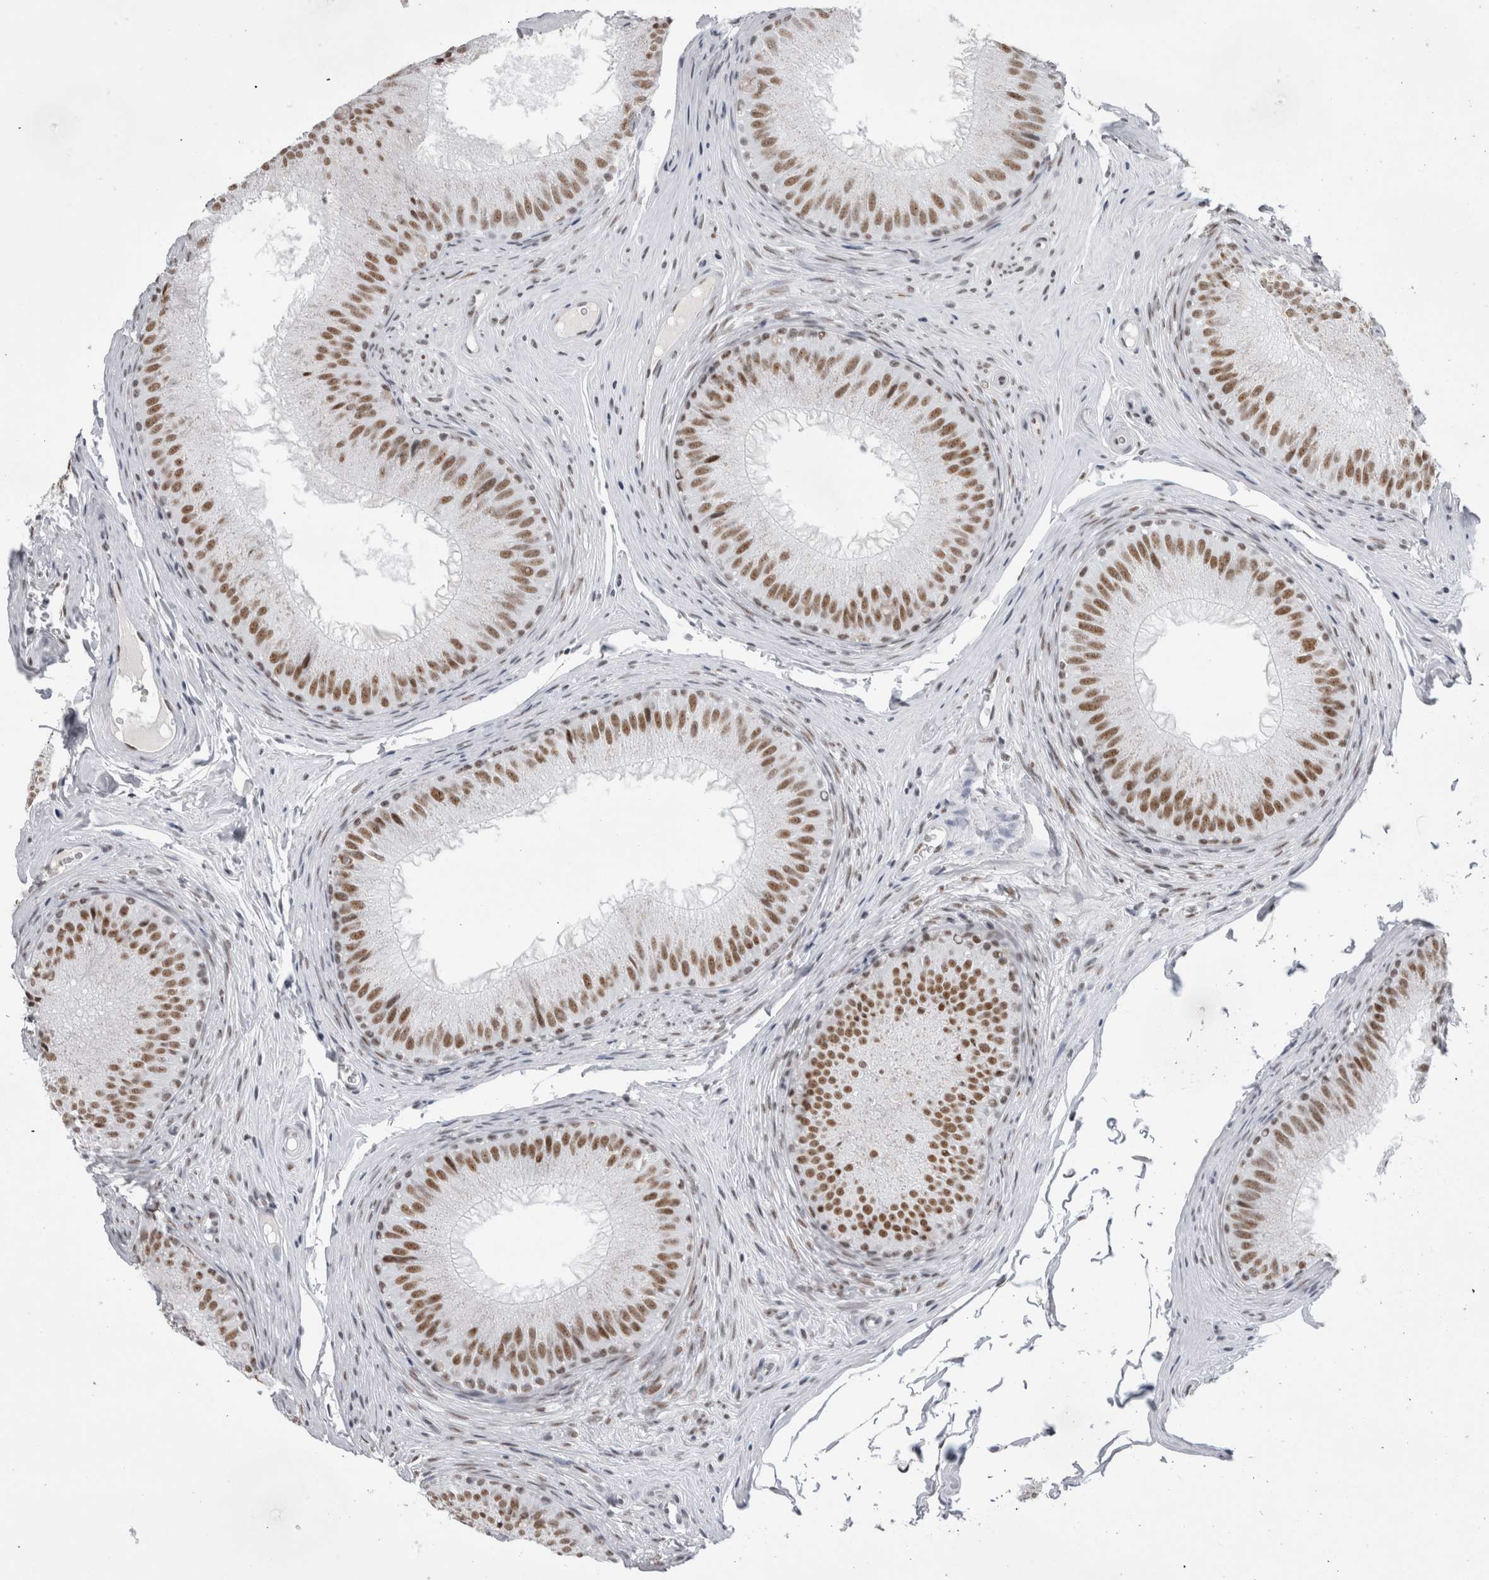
{"staining": {"intensity": "moderate", "quantity": ">75%", "location": "nuclear"}, "tissue": "epididymis", "cell_type": "Glandular cells", "image_type": "normal", "snomed": [{"axis": "morphology", "description": "Normal tissue, NOS"}, {"axis": "topography", "description": "Epididymis"}], "caption": "Immunohistochemistry staining of benign epididymis, which displays medium levels of moderate nuclear staining in approximately >75% of glandular cells indicating moderate nuclear protein staining. The staining was performed using DAB (3,3'-diaminobenzidine) (brown) for protein detection and nuclei were counterstained in hematoxylin (blue).", "gene": "API5", "patient": {"sex": "male", "age": 32}}